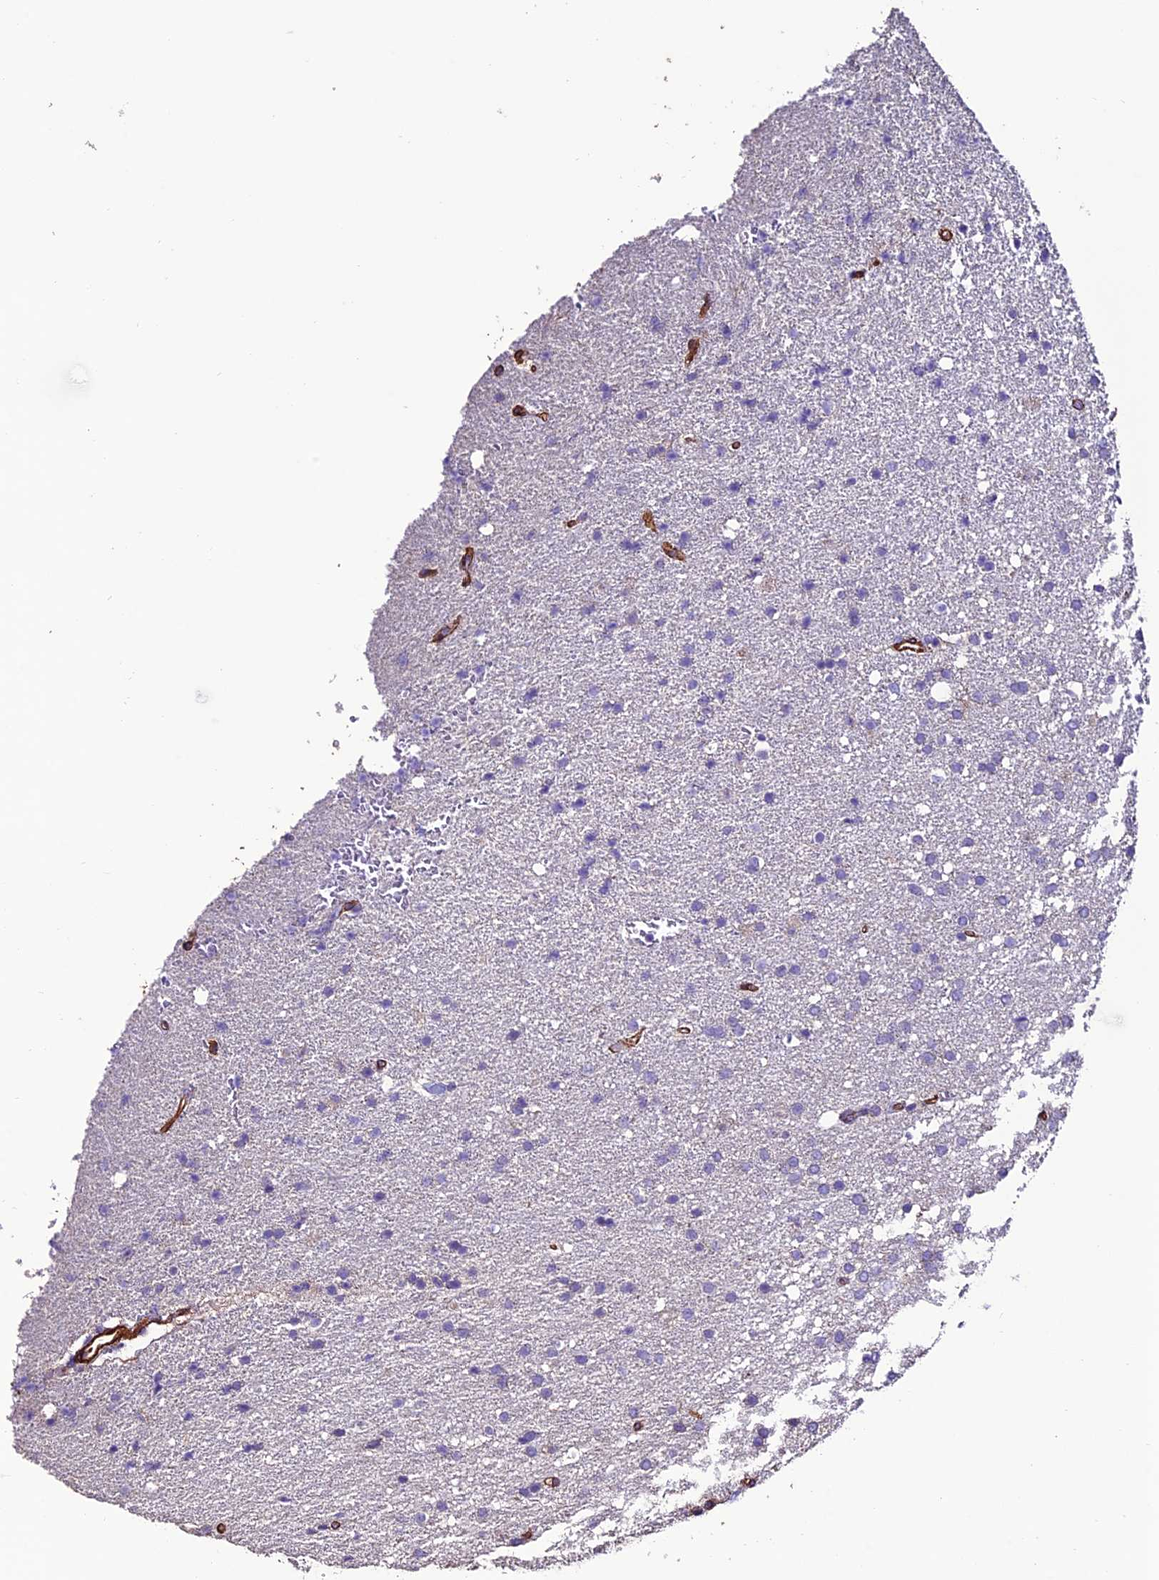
{"staining": {"intensity": "negative", "quantity": "none", "location": "none"}, "tissue": "glioma", "cell_type": "Tumor cells", "image_type": "cancer", "snomed": [{"axis": "morphology", "description": "Glioma, malignant, High grade"}, {"axis": "topography", "description": "Brain"}], "caption": "This photomicrograph is of malignant glioma (high-grade) stained with IHC to label a protein in brown with the nuclei are counter-stained blue. There is no expression in tumor cells.", "gene": "REX1BD", "patient": {"sex": "male", "age": 72}}